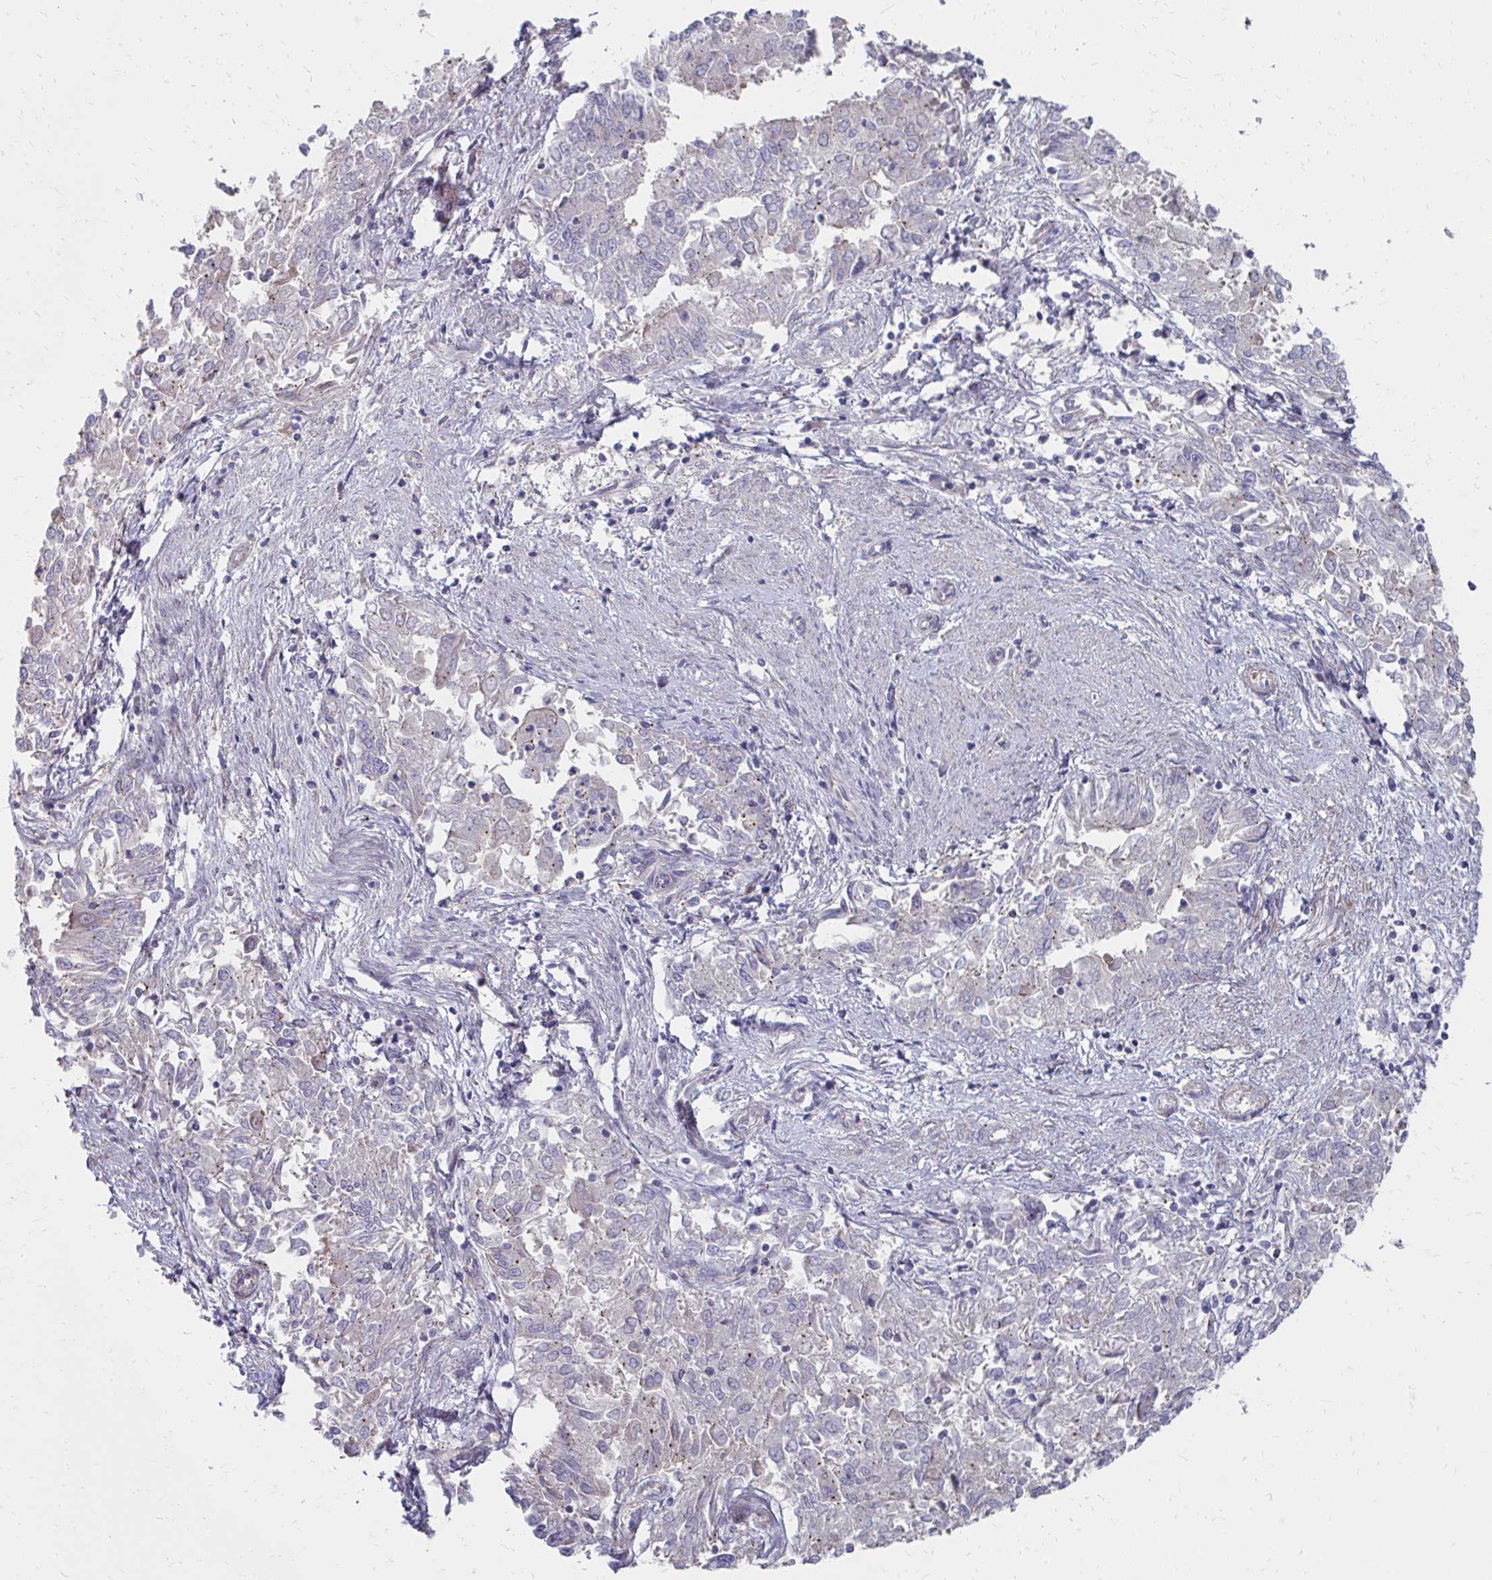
{"staining": {"intensity": "negative", "quantity": "none", "location": "none"}, "tissue": "endometrial cancer", "cell_type": "Tumor cells", "image_type": "cancer", "snomed": [{"axis": "morphology", "description": "Adenocarcinoma, NOS"}, {"axis": "topography", "description": "Endometrium"}], "caption": "Immunohistochemistry photomicrograph of neoplastic tissue: endometrial cancer (adenocarcinoma) stained with DAB (3,3'-diaminobenzidine) shows no significant protein staining in tumor cells. (DAB IHC with hematoxylin counter stain).", "gene": "ITPR2", "patient": {"sex": "female", "age": 57}}